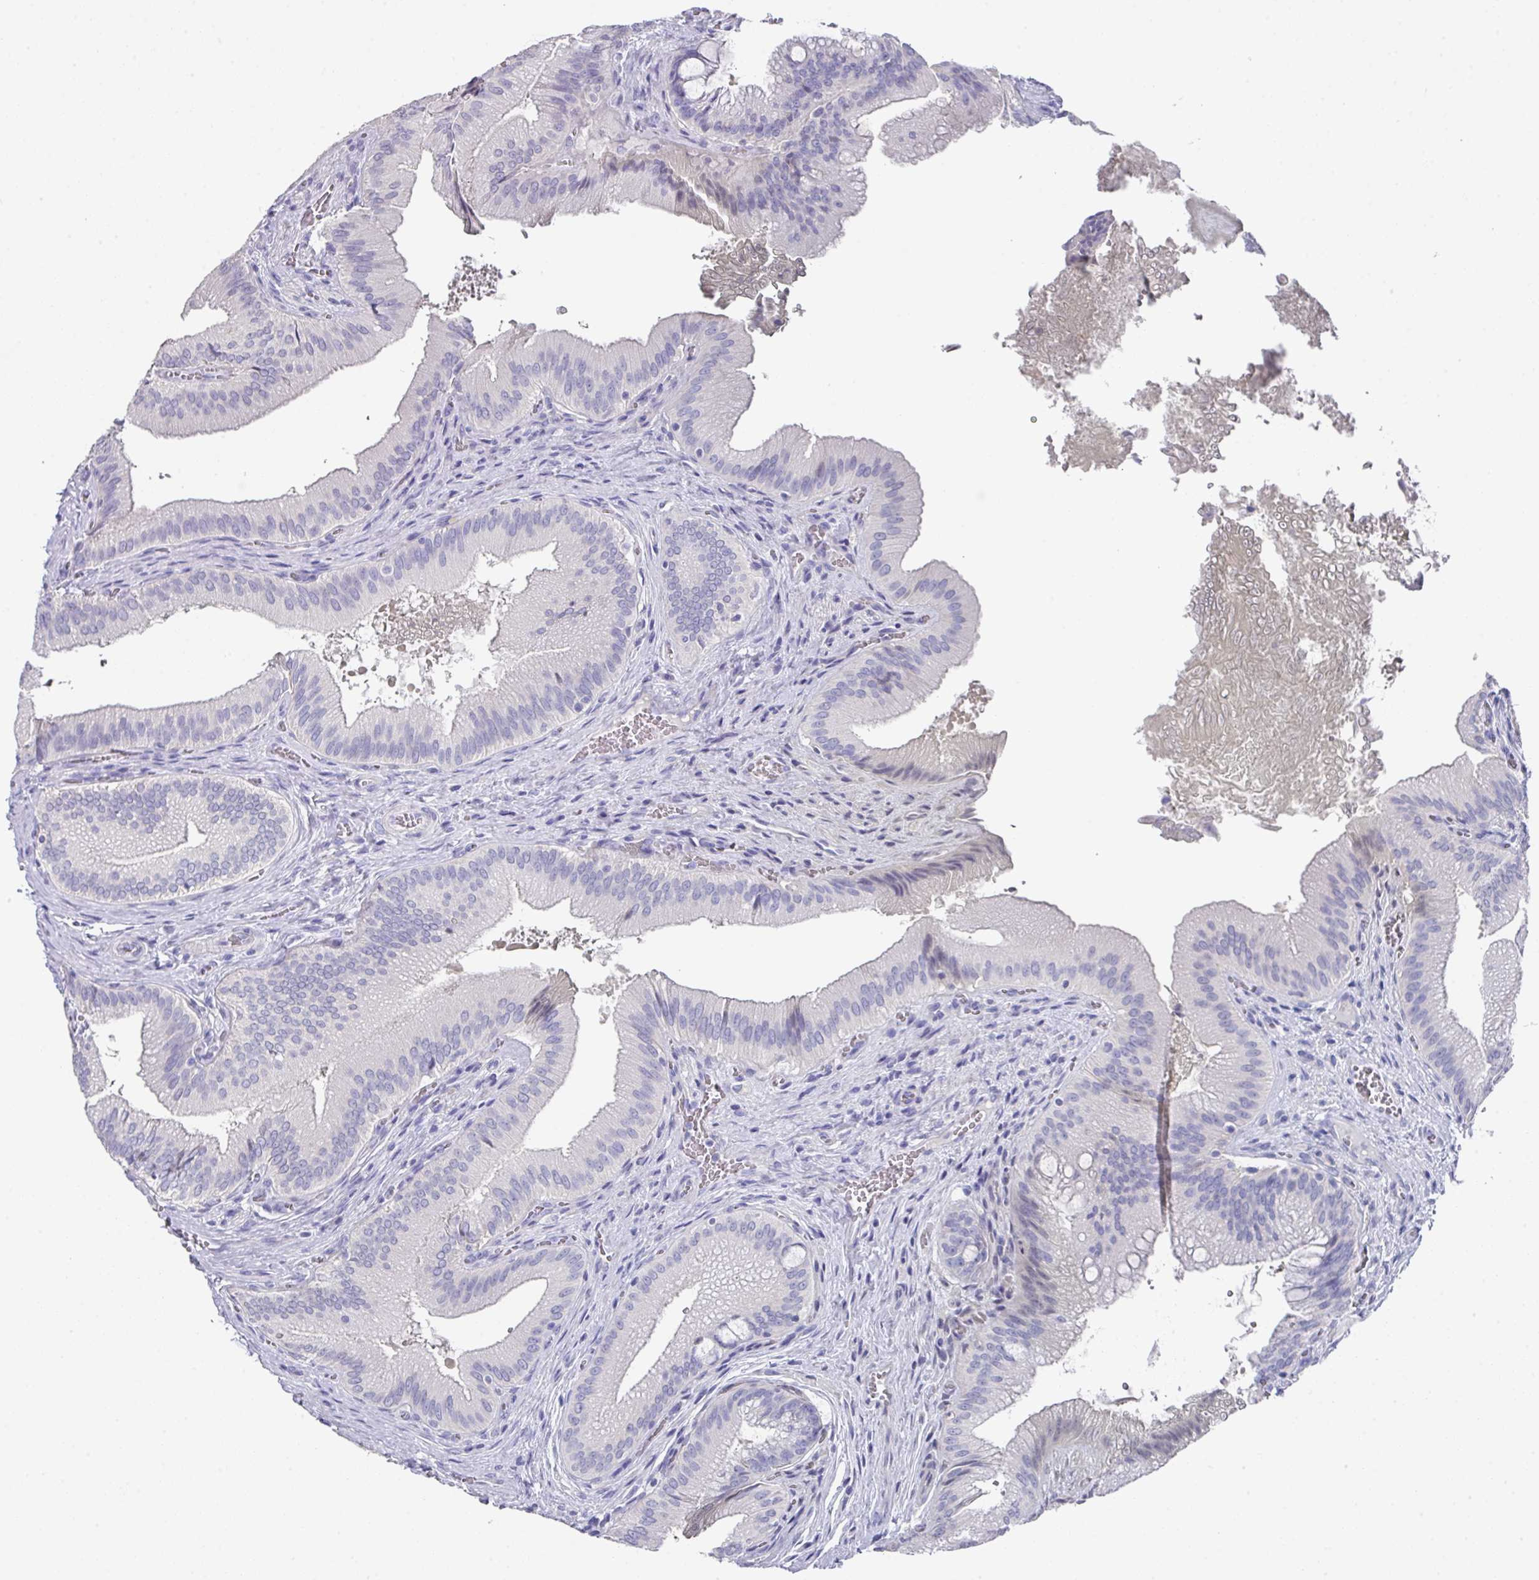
{"staining": {"intensity": "moderate", "quantity": "<25%", "location": "cytoplasmic/membranous"}, "tissue": "gallbladder", "cell_type": "Glandular cells", "image_type": "normal", "snomed": [{"axis": "morphology", "description": "Normal tissue, NOS"}, {"axis": "topography", "description": "Gallbladder"}], "caption": "Immunohistochemistry (IHC) photomicrograph of unremarkable gallbladder stained for a protein (brown), which demonstrates low levels of moderate cytoplasmic/membranous expression in about <25% of glandular cells.", "gene": "DAZ1", "patient": {"sex": "male", "age": 17}}